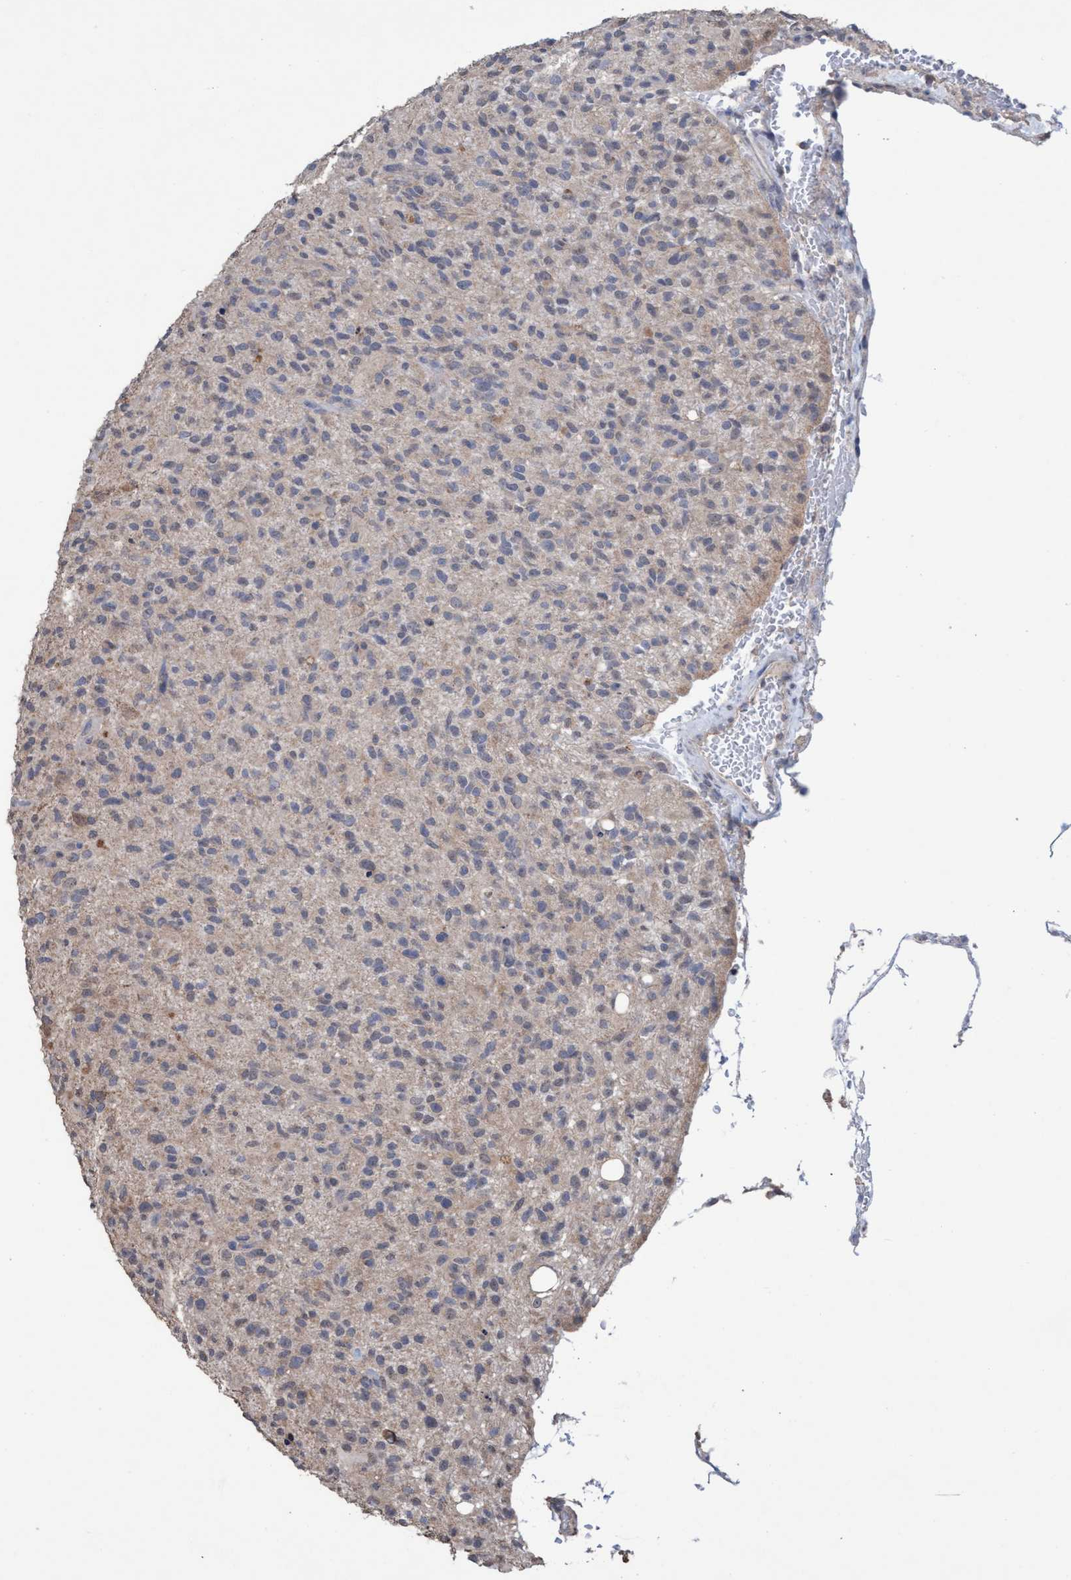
{"staining": {"intensity": "weak", "quantity": "<25%", "location": "cytoplasmic/membranous"}, "tissue": "glioma", "cell_type": "Tumor cells", "image_type": "cancer", "snomed": [{"axis": "morphology", "description": "Glioma, malignant, High grade"}, {"axis": "topography", "description": "Brain"}], "caption": "Tumor cells show no significant protein expression in glioma.", "gene": "GLOD4", "patient": {"sex": "male", "age": 71}}